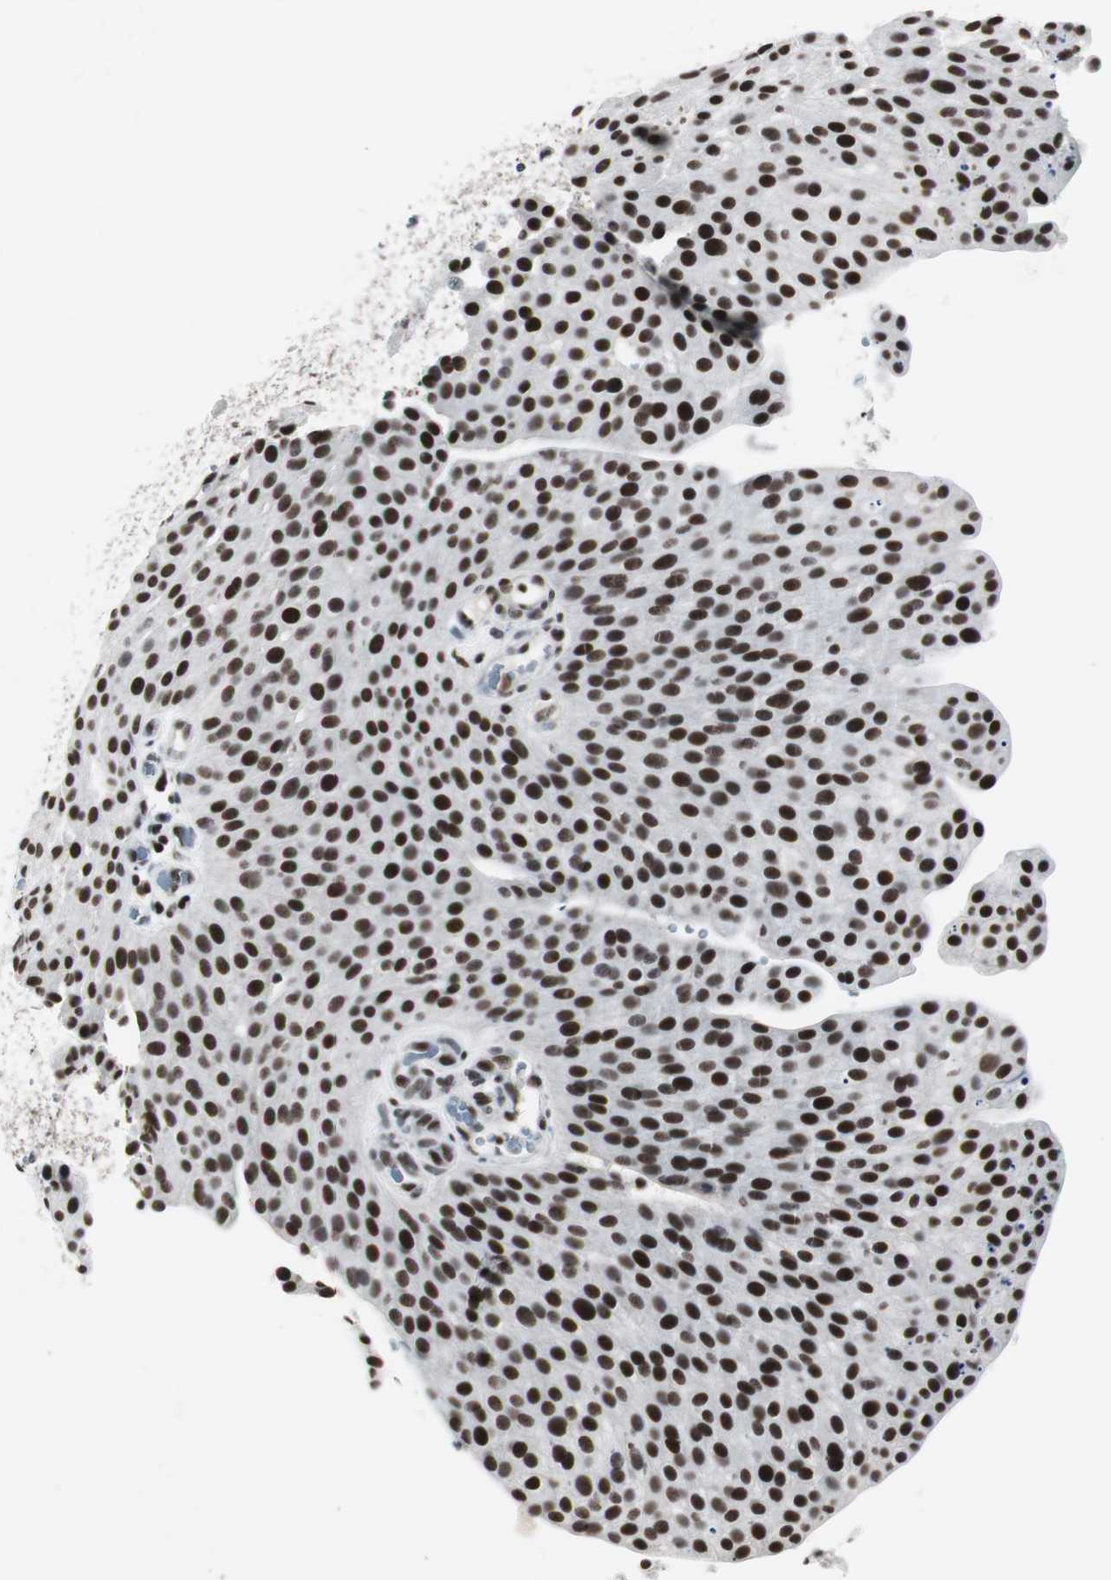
{"staining": {"intensity": "strong", "quantity": ">75%", "location": "nuclear"}, "tissue": "urothelial cancer", "cell_type": "Tumor cells", "image_type": "cancer", "snomed": [{"axis": "morphology", "description": "Urothelial carcinoma, Low grade"}, {"axis": "topography", "description": "Smooth muscle"}, {"axis": "topography", "description": "Urinary bladder"}], "caption": "Immunohistochemistry of human urothelial cancer exhibits high levels of strong nuclear staining in approximately >75% of tumor cells.", "gene": "RAD9A", "patient": {"sex": "male", "age": 60}}